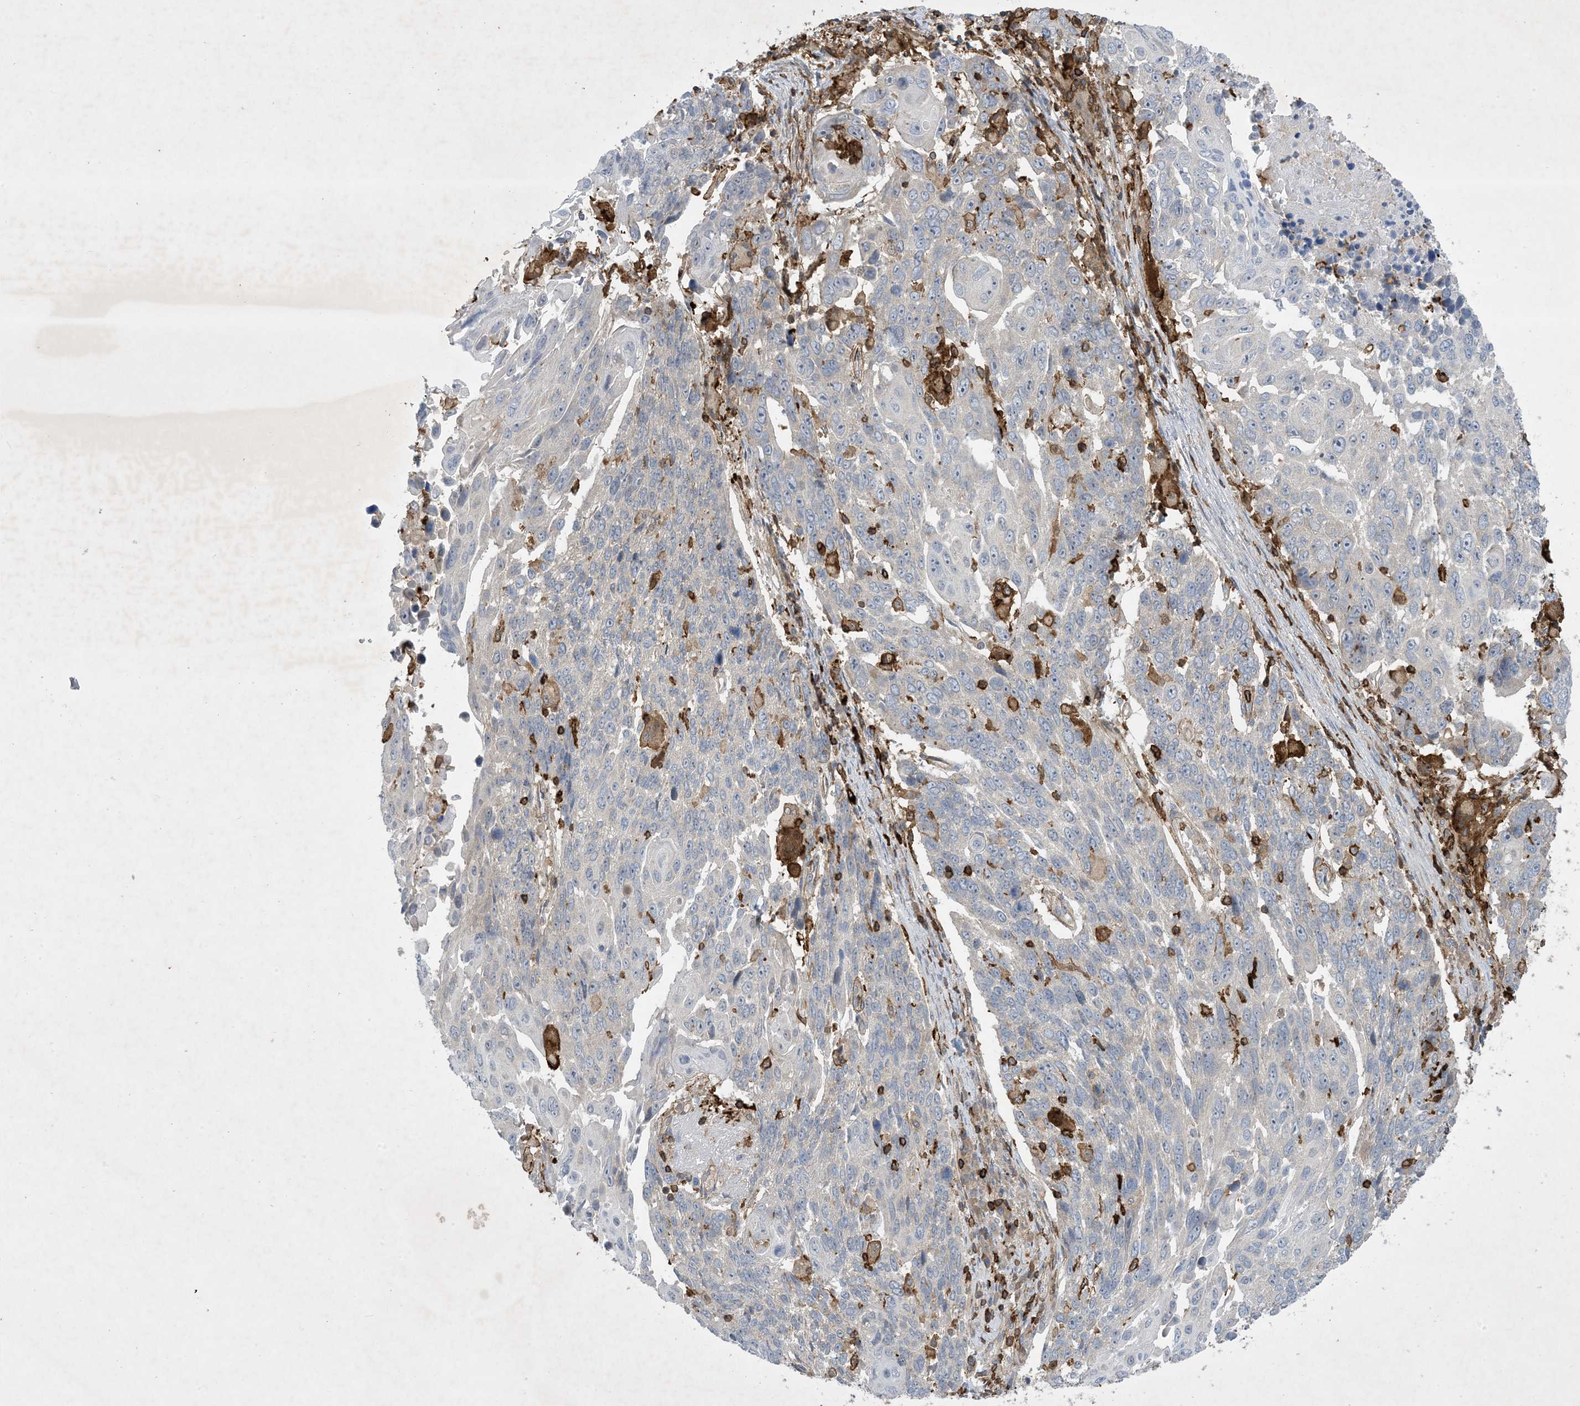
{"staining": {"intensity": "negative", "quantity": "none", "location": "none"}, "tissue": "lung cancer", "cell_type": "Tumor cells", "image_type": "cancer", "snomed": [{"axis": "morphology", "description": "Squamous cell carcinoma, NOS"}, {"axis": "topography", "description": "Lung"}], "caption": "This is an IHC photomicrograph of human lung cancer (squamous cell carcinoma). There is no positivity in tumor cells.", "gene": "AK9", "patient": {"sex": "male", "age": 66}}